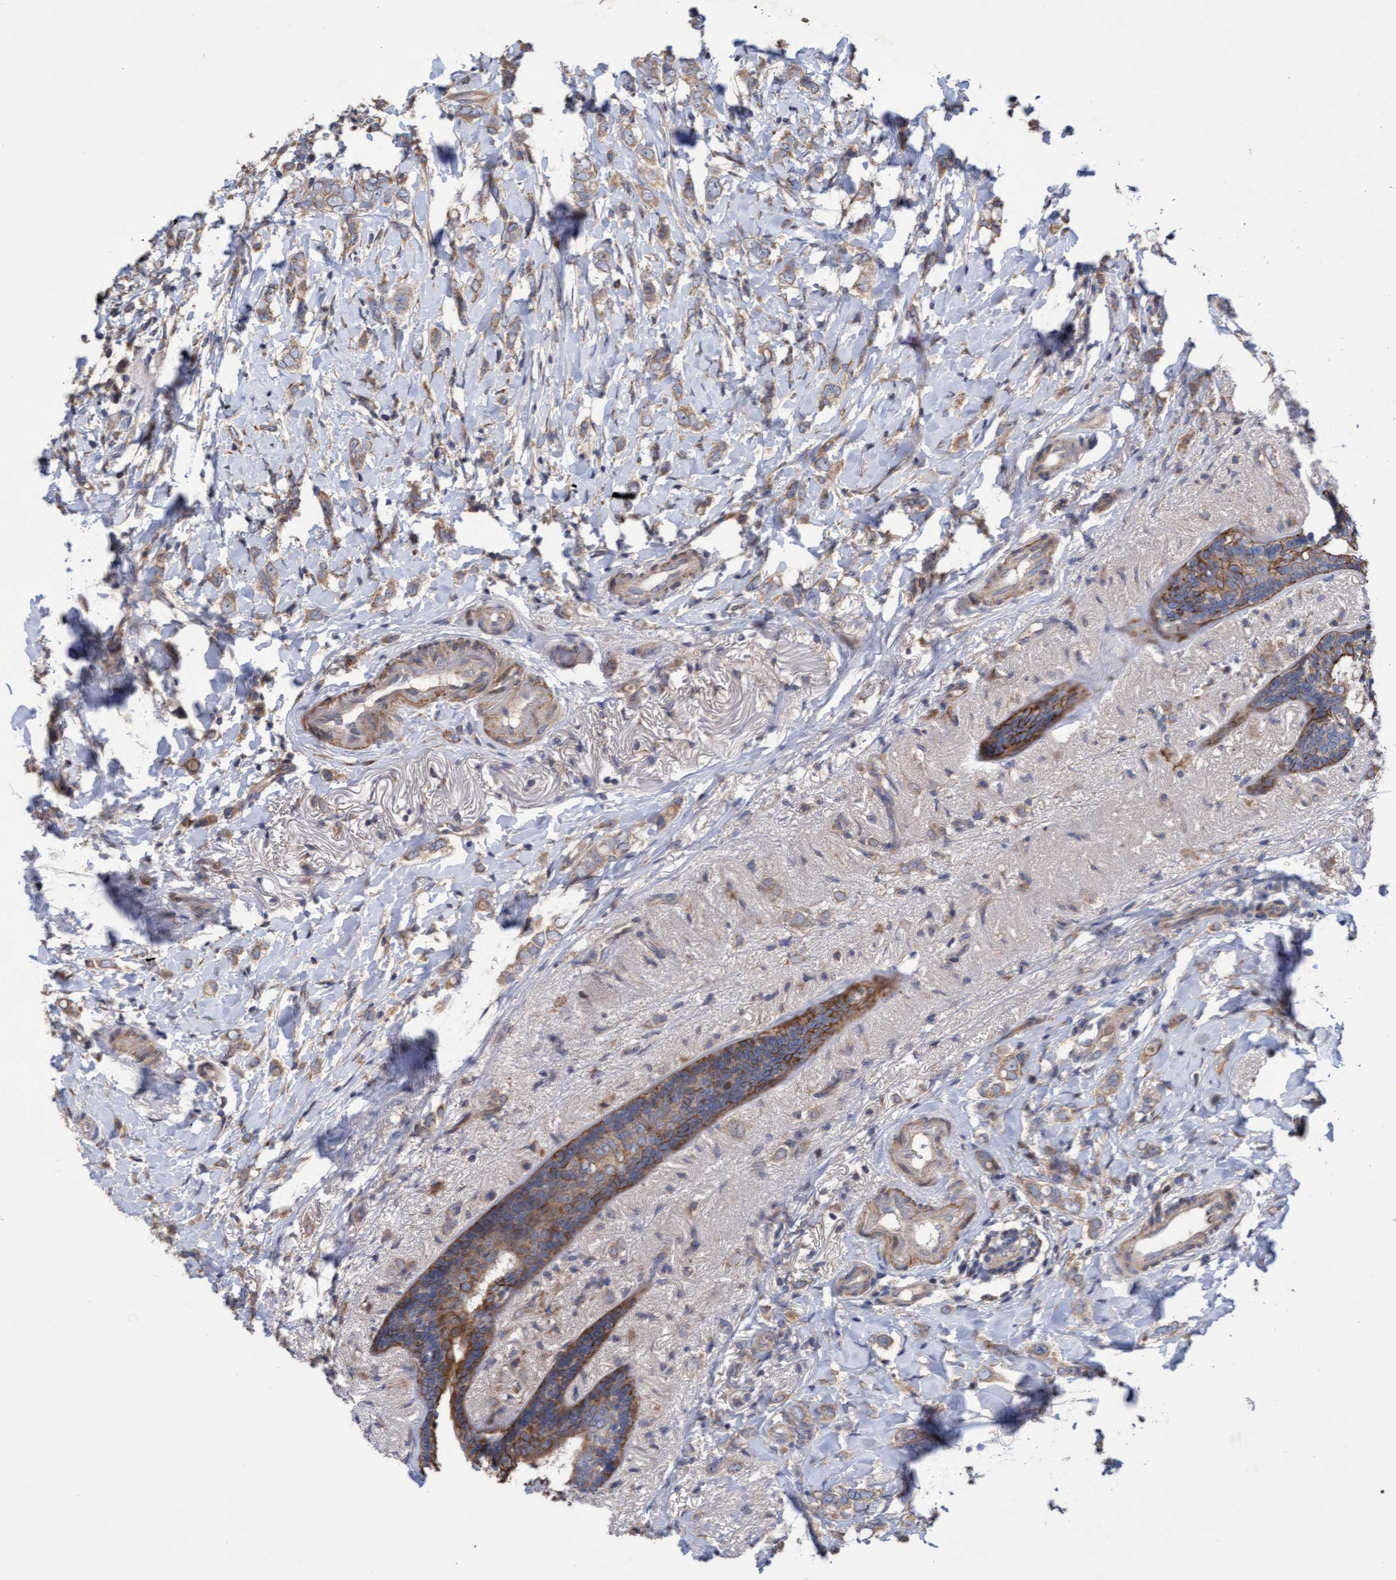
{"staining": {"intensity": "moderate", "quantity": ">75%", "location": "cytoplasmic/membranous"}, "tissue": "breast cancer", "cell_type": "Tumor cells", "image_type": "cancer", "snomed": [{"axis": "morphology", "description": "Normal tissue, NOS"}, {"axis": "morphology", "description": "Lobular carcinoma"}, {"axis": "topography", "description": "Breast"}], "caption": "Breast cancer (lobular carcinoma) was stained to show a protein in brown. There is medium levels of moderate cytoplasmic/membranous expression in about >75% of tumor cells.", "gene": "ELP5", "patient": {"sex": "female", "age": 47}}